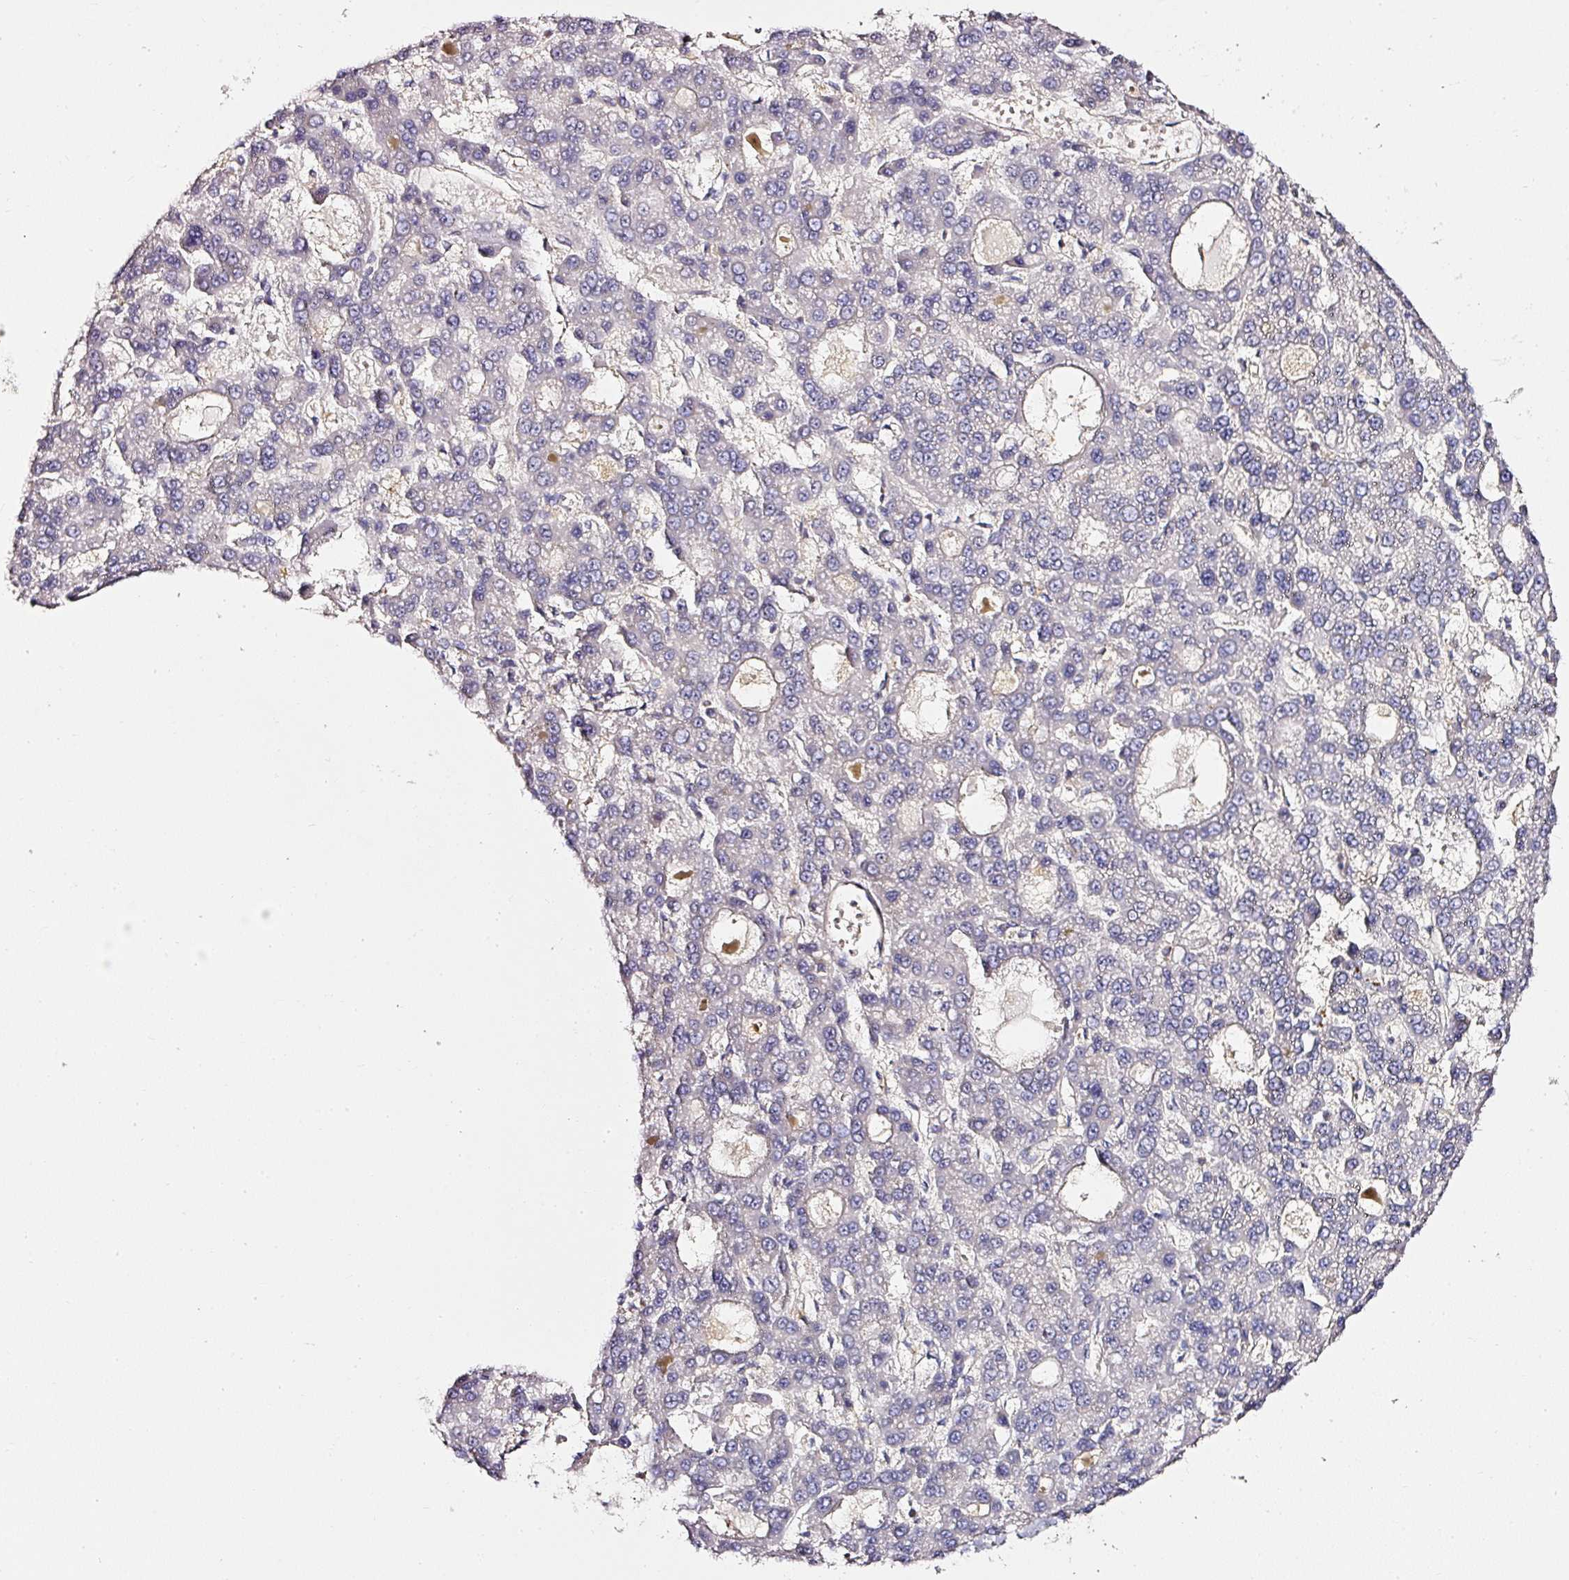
{"staining": {"intensity": "negative", "quantity": "none", "location": "none"}, "tissue": "liver cancer", "cell_type": "Tumor cells", "image_type": "cancer", "snomed": [{"axis": "morphology", "description": "Carcinoma, Hepatocellular, NOS"}, {"axis": "topography", "description": "Liver"}], "caption": "Liver cancer (hepatocellular carcinoma) was stained to show a protein in brown. There is no significant positivity in tumor cells.", "gene": "CD47", "patient": {"sex": "male", "age": 70}}